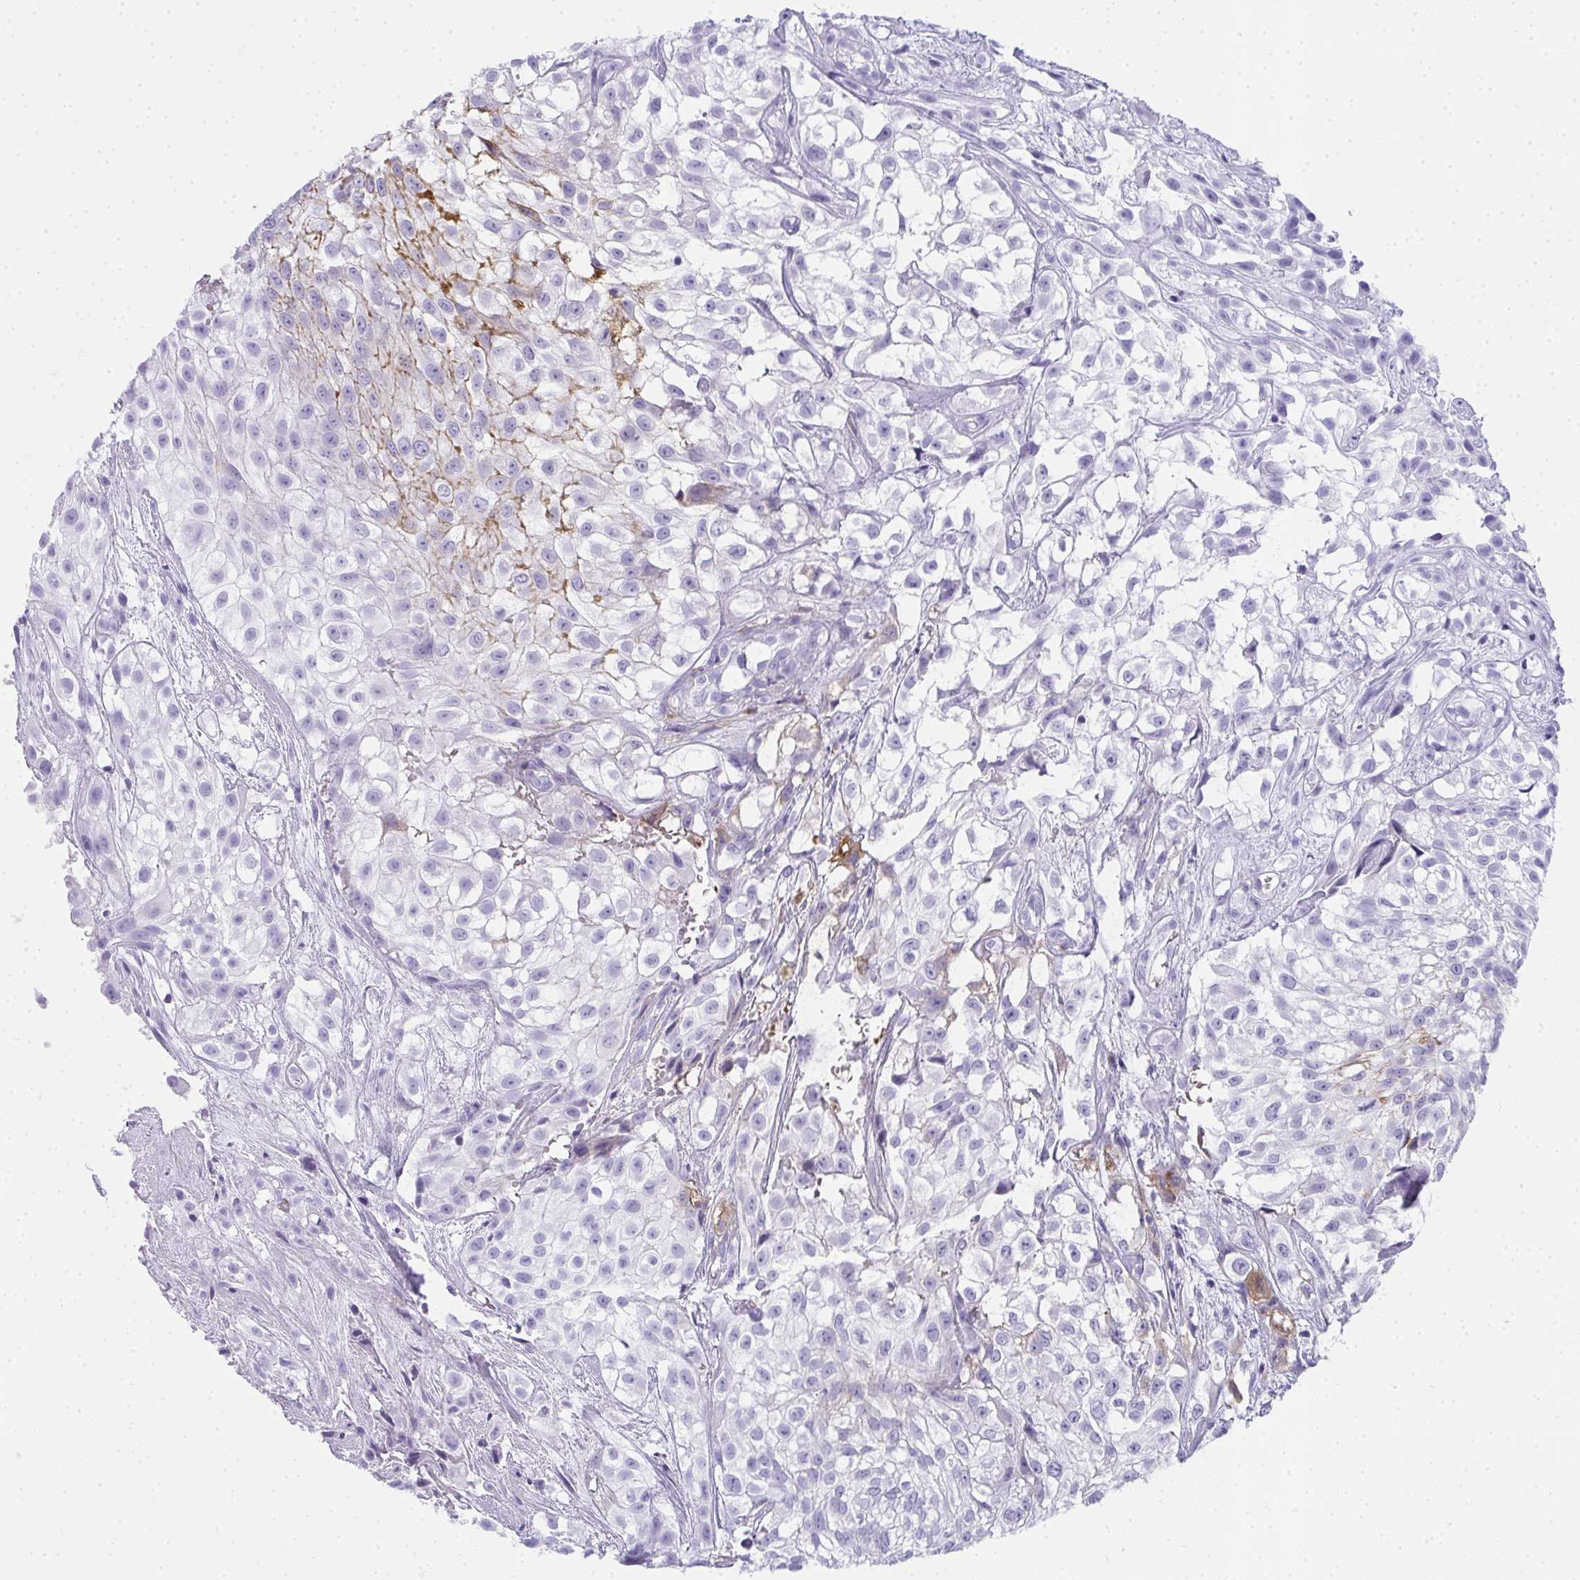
{"staining": {"intensity": "negative", "quantity": "none", "location": "none"}, "tissue": "urothelial cancer", "cell_type": "Tumor cells", "image_type": "cancer", "snomed": [{"axis": "morphology", "description": "Urothelial carcinoma, High grade"}, {"axis": "topography", "description": "Urinary bladder"}], "caption": "Tumor cells are negative for brown protein staining in urothelial cancer.", "gene": "ZSWIM3", "patient": {"sex": "male", "age": 56}}